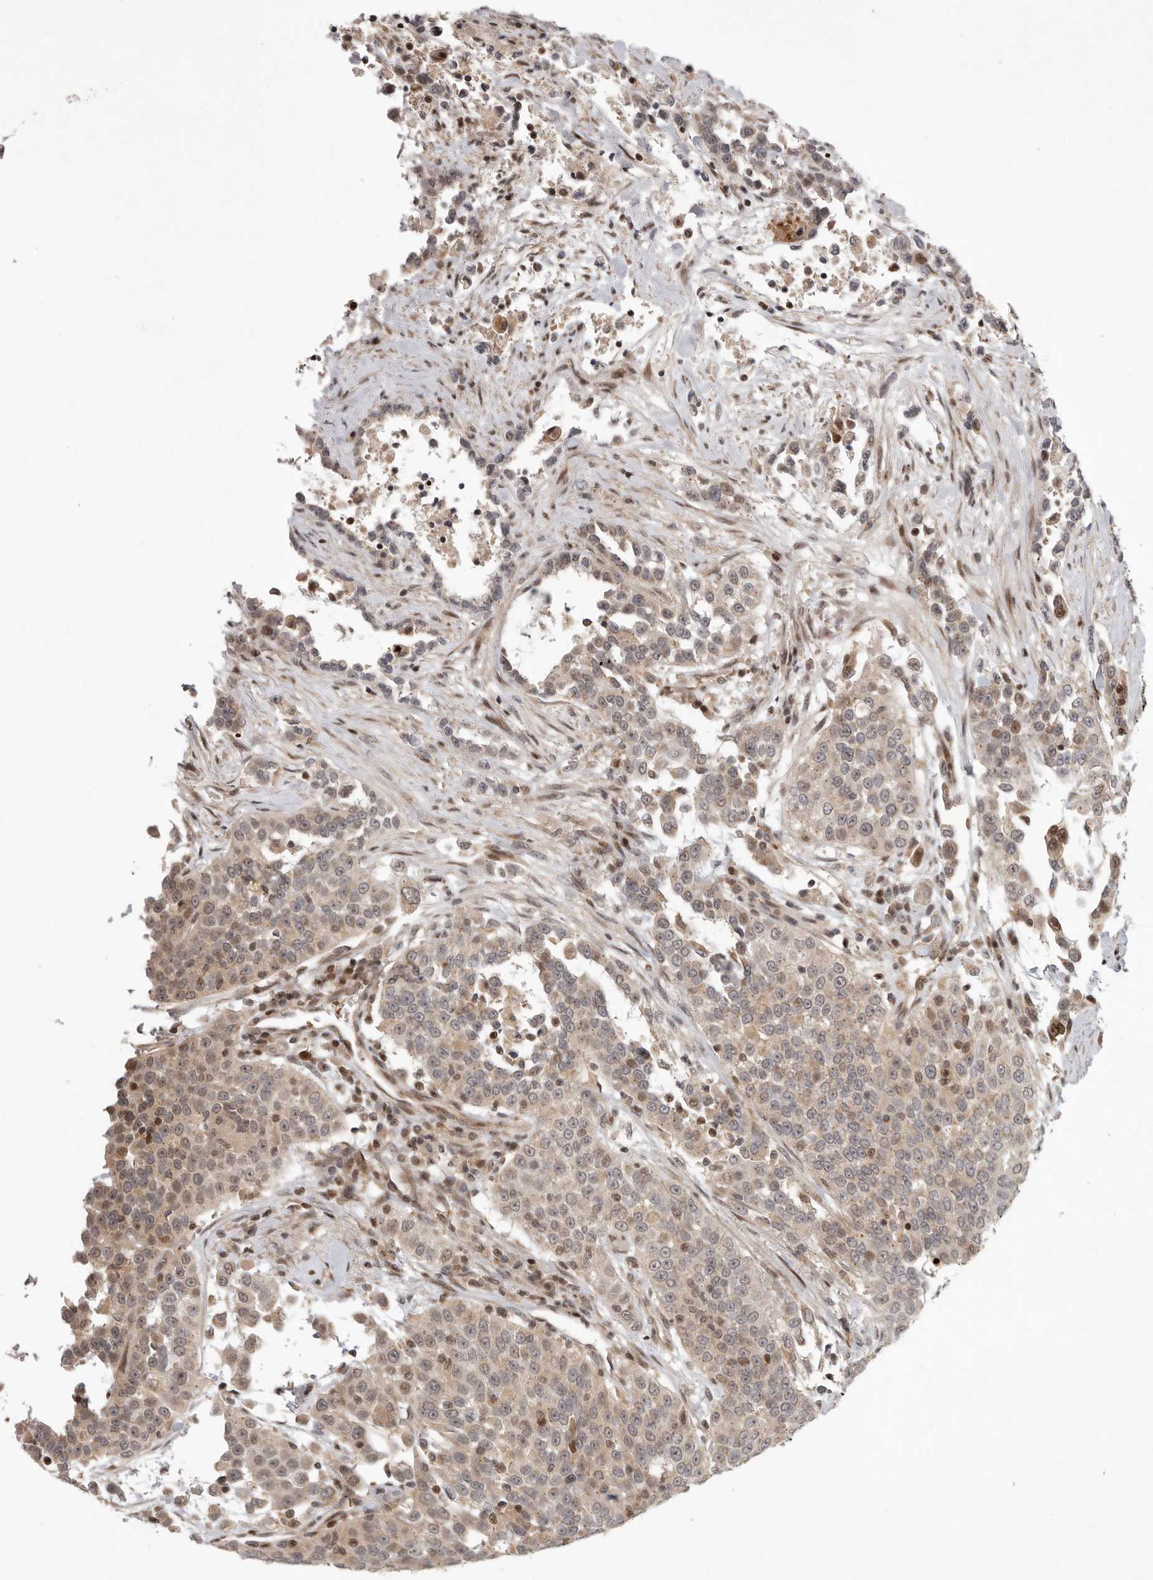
{"staining": {"intensity": "moderate", "quantity": "25%-75%", "location": "nuclear"}, "tissue": "urothelial cancer", "cell_type": "Tumor cells", "image_type": "cancer", "snomed": [{"axis": "morphology", "description": "Urothelial carcinoma, High grade"}, {"axis": "topography", "description": "Urinary bladder"}], "caption": "Immunohistochemistry image of high-grade urothelial carcinoma stained for a protein (brown), which displays medium levels of moderate nuclear expression in approximately 25%-75% of tumor cells.", "gene": "RABIF", "patient": {"sex": "female", "age": 80}}